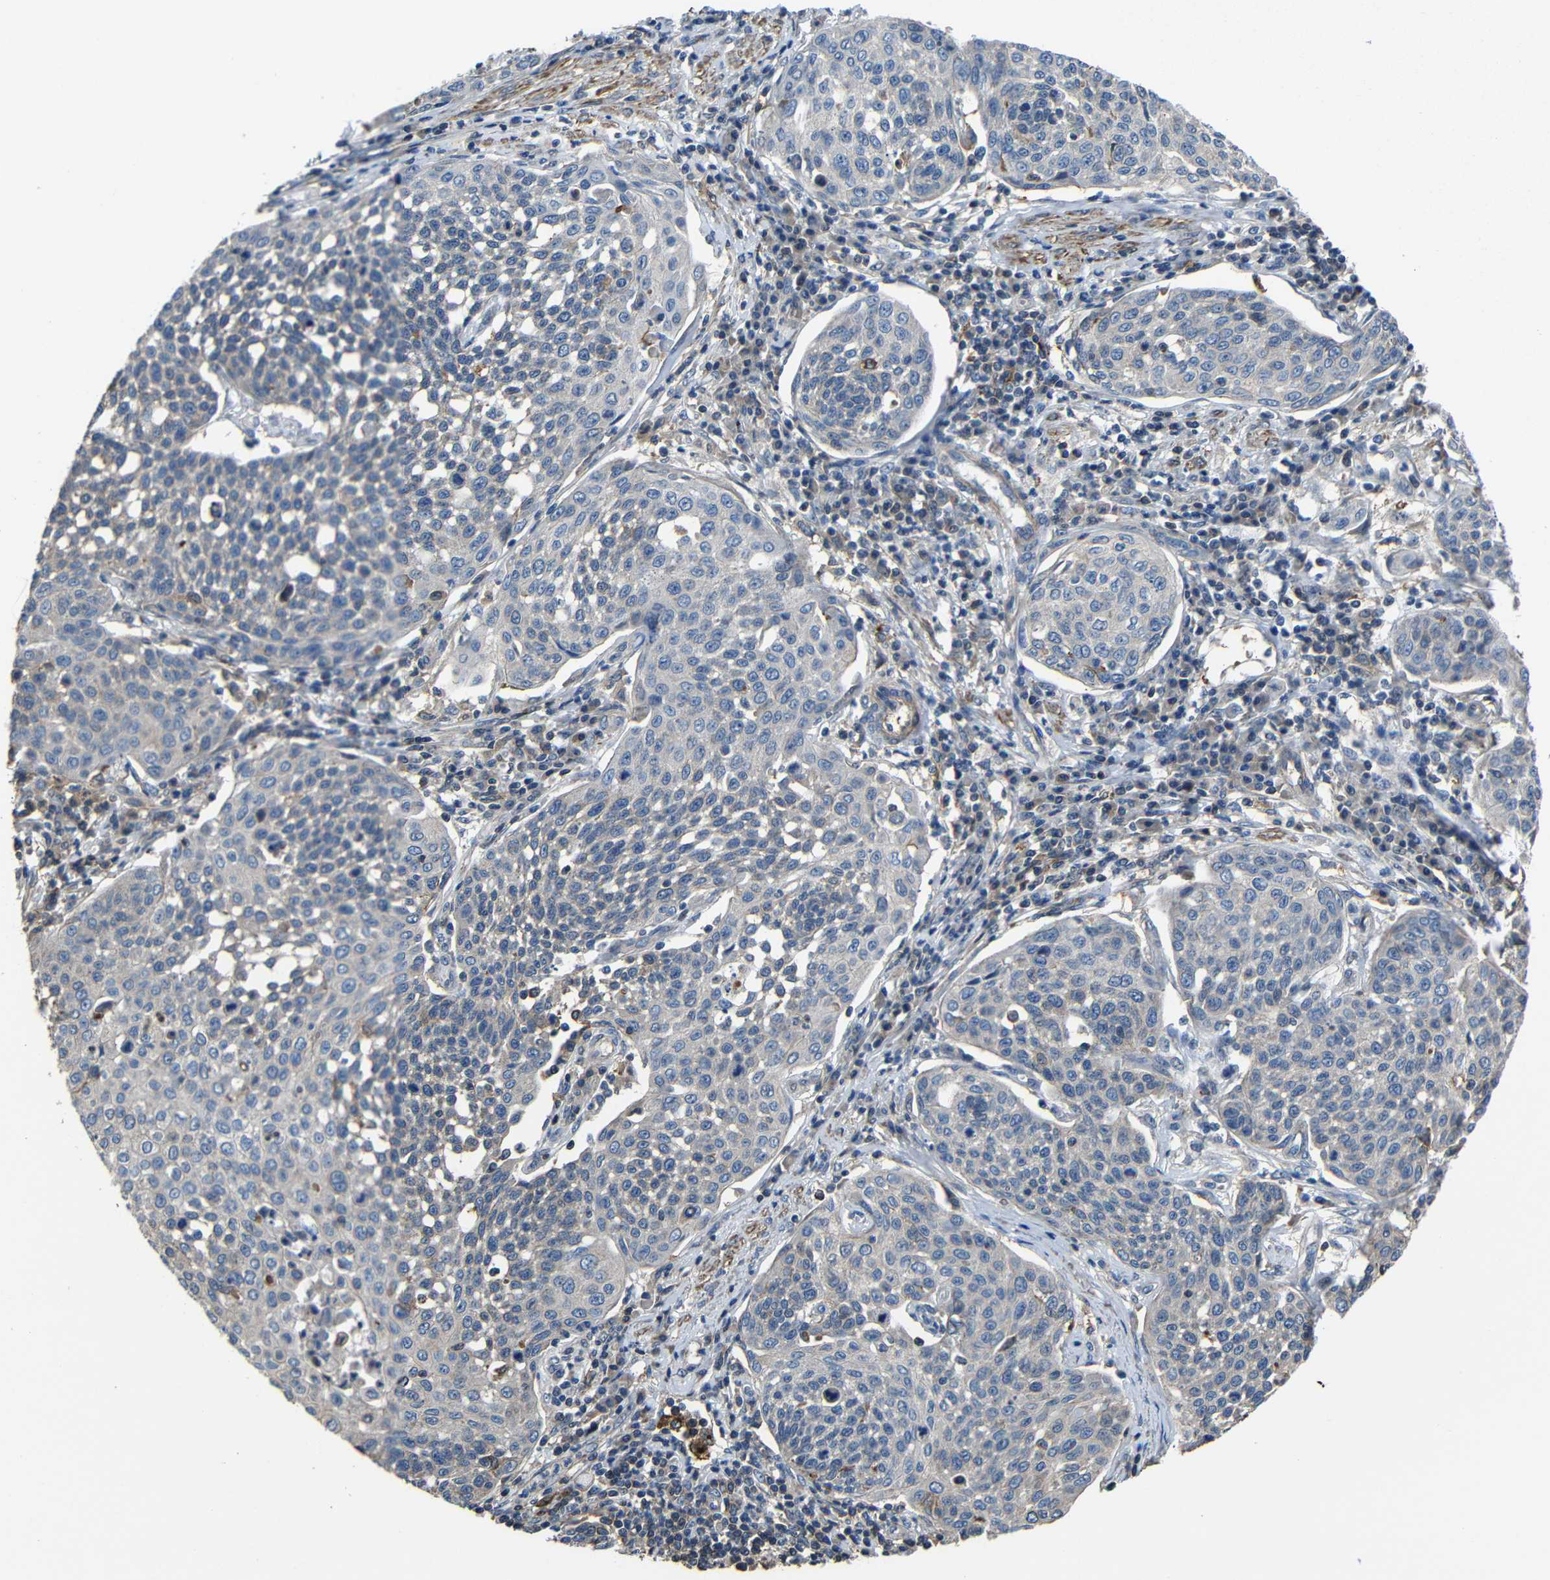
{"staining": {"intensity": "weak", "quantity": "<25%", "location": "cytoplasmic/membranous"}, "tissue": "cervical cancer", "cell_type": "Tumor cells", "image_type": "cancer", "snomed": [{"axis": "morphology", "description": "Squamous cell carcinoma, NOS"}, {"axis": "topography", "description": "Cervix"}], "caption": "Immunohistochemistry (IHC) of squamous cell carcinoma (cervical) exhibits no expression in tumor cells. (Immunohistochemistry, brightfield microscopy, high magnification).", "gene": "GDI1", "patient": {"sex": "female", "age": 34}}